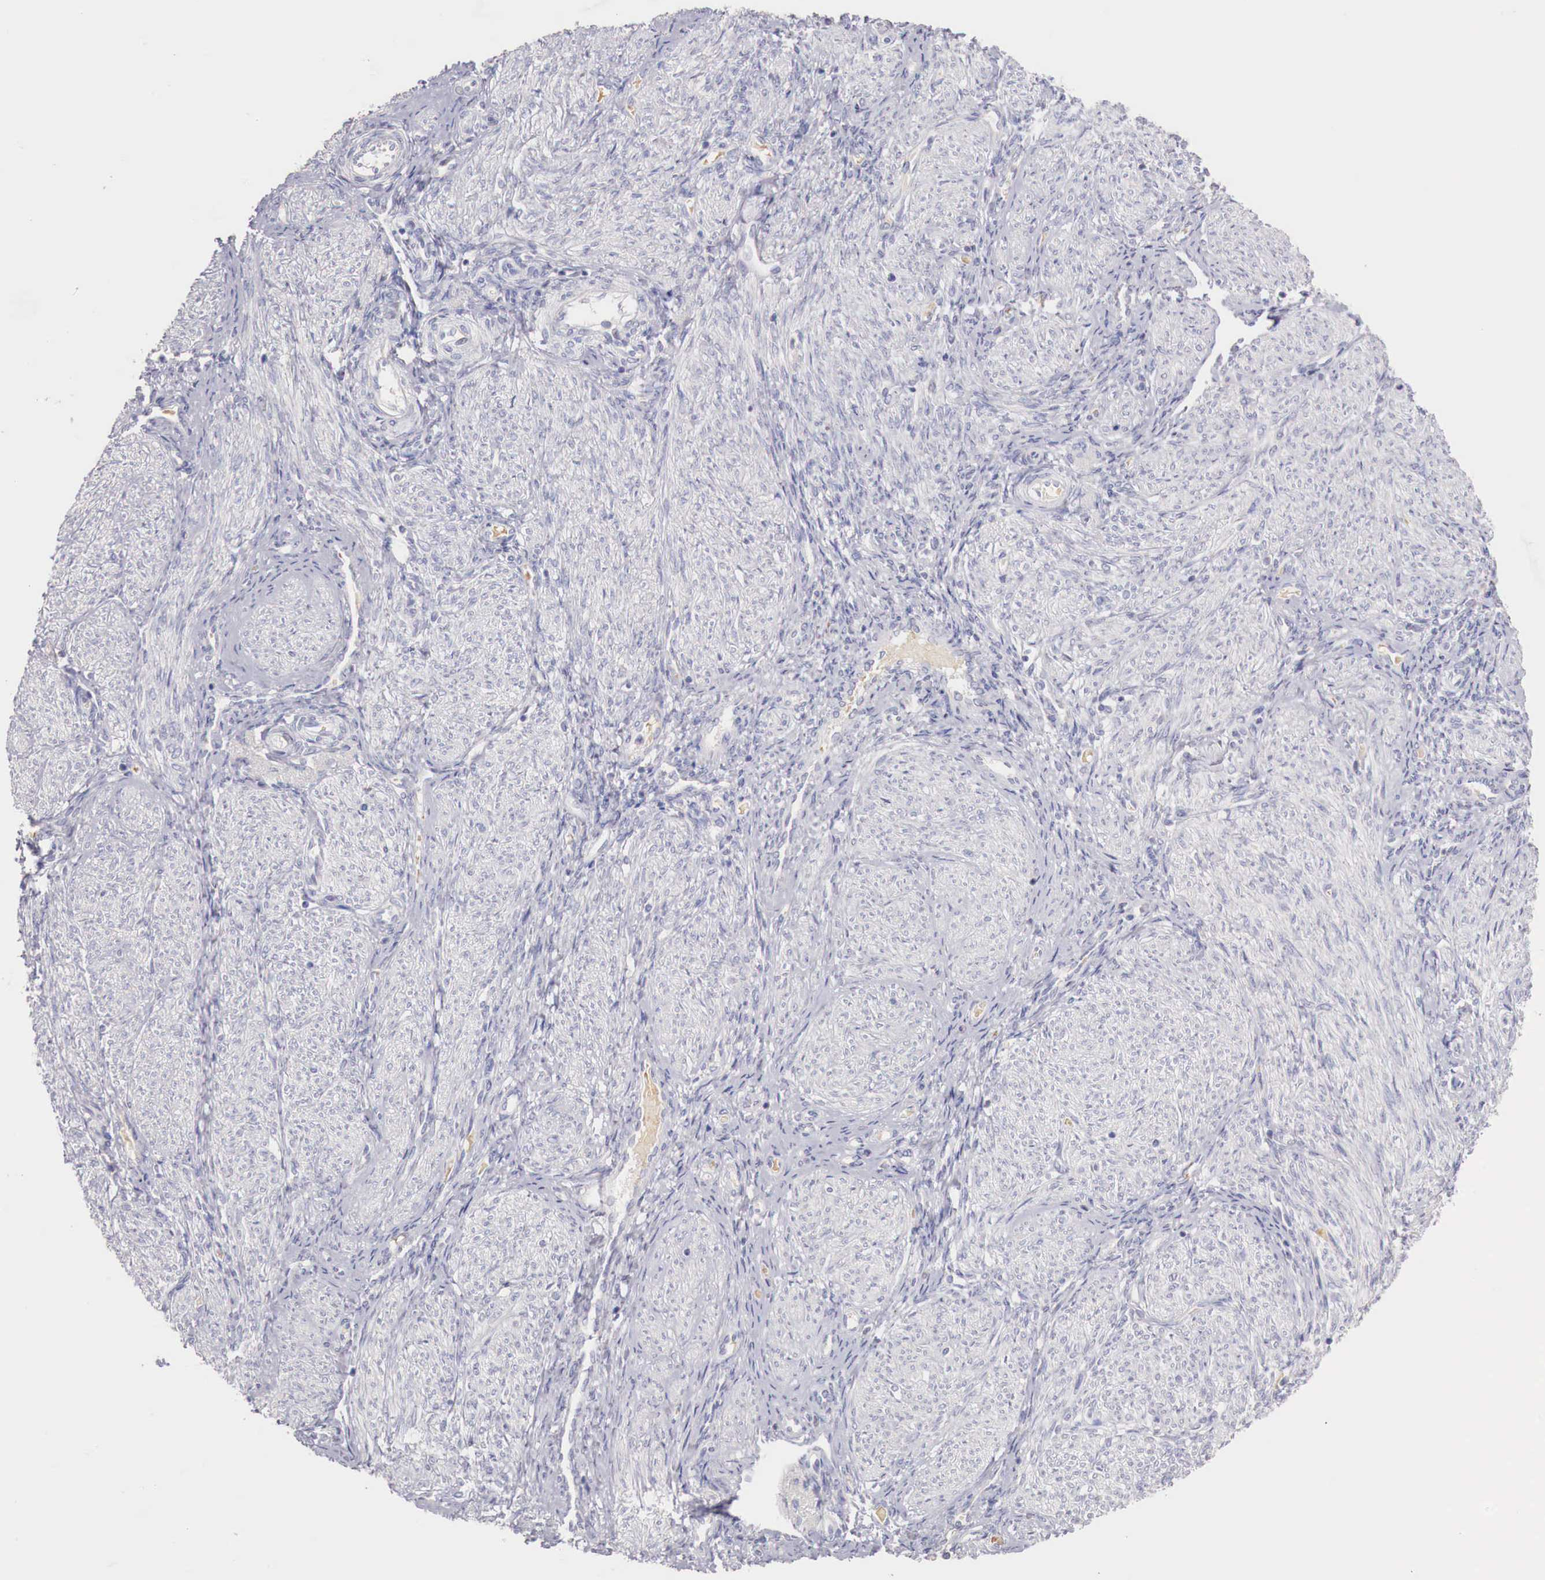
{"staining": {"intensity": "negative", "quantity": "none", "location": "none"}, "tissue": "endometrium", "cell_type": "Cells in endometrial stroma", "image_type": "normal", "snomed": [{"axis": "morphology", "description": "Normal tissue, NOS"}, {"axis": "topography", "description": "Endometrium"}], "caption": "DAB (3,3'-diaminobenzidine) immunohistochemical staining of unremarkable human endometrium exhibits no significant staining in cells in endometrial stroma.", "gene": "ITIH6", "patient": {"sex": "female", "age": 36}}